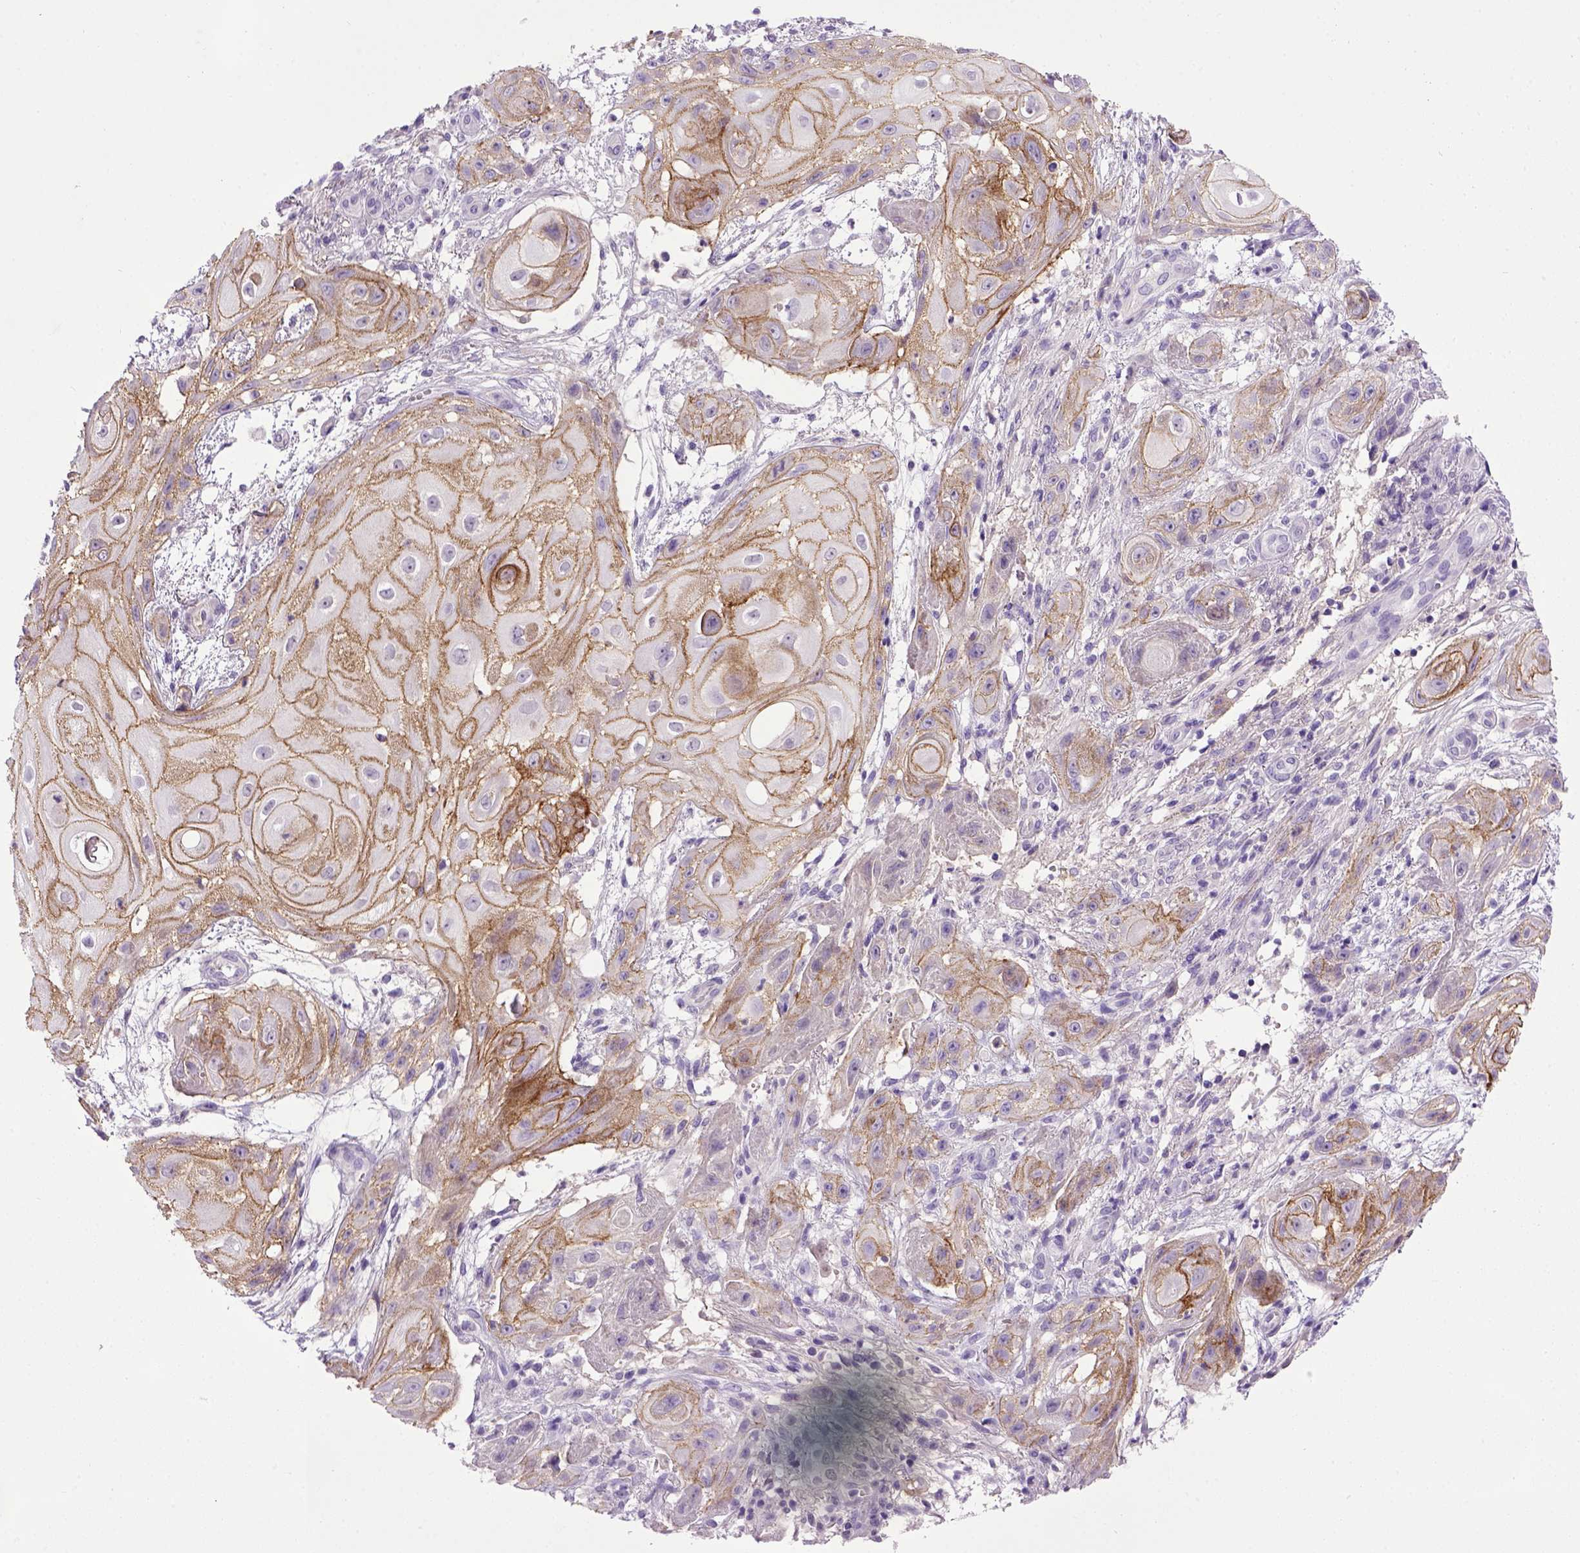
{"staining": {"intensity": "moderate", "quantity": ">75%", "location": "cytoplasmic/membranous"}, "tissue": "skin cancer", "cell_type": "Tumor cells", "image_type": "cancer", "snomed": [{"axis": "morphology", "description": "Squamous cell carcinoma, NOS"}, {"axis": "topography", "description": "Skin"}], "caption": "Squamous cell carcinoma (skin) was stained to show a protein in brown. There is medium levels of moderate cytoplasmic/membranous staining in about >75% of tumor cells.", "gene": "CDH1", "patient": {"sex": "male", "age": 62}}